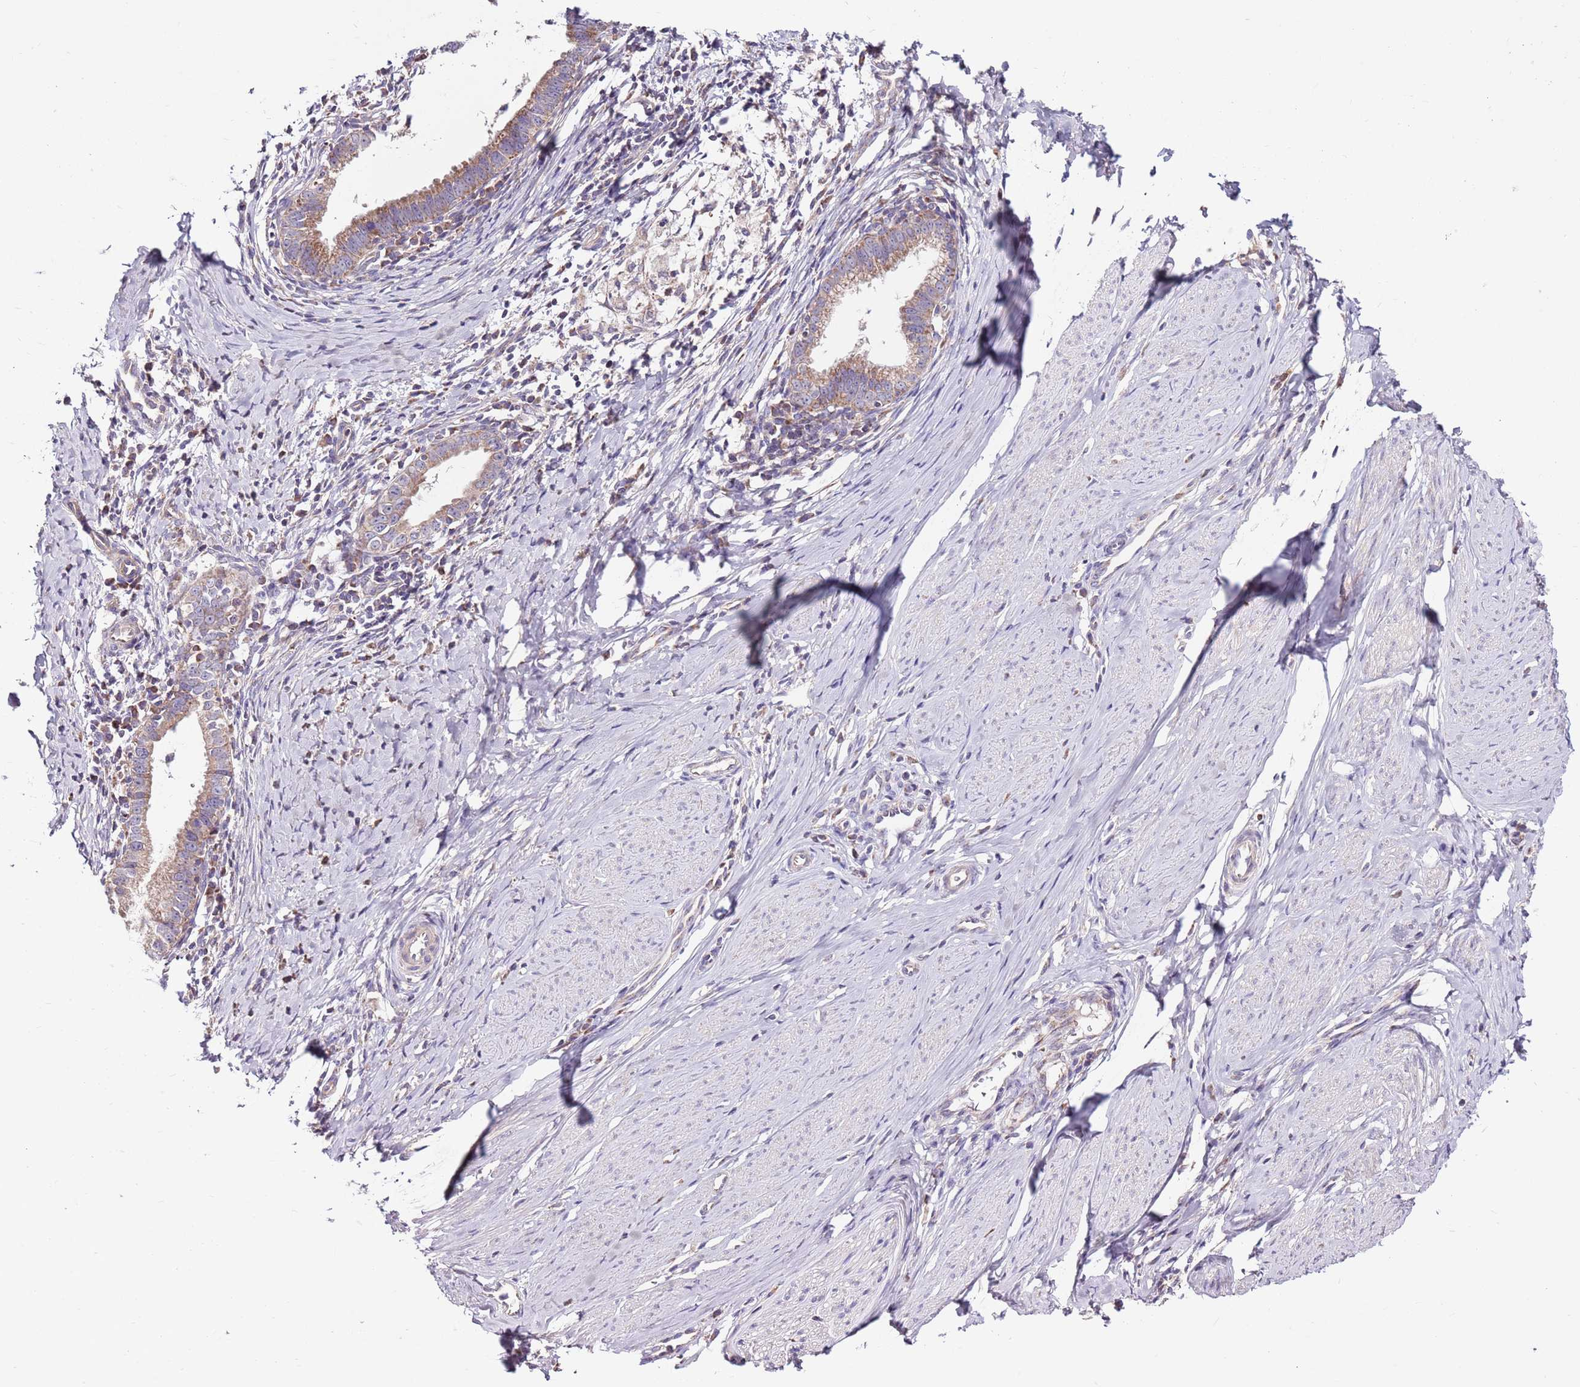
{"staining": {"intensity": "moderate", "quantity": ">75%", "location": "cytoplasmic/membranous"}, "tissue": "cervical cancer", "cell_type": "Tumor cells", "image_type": "cancer", "snomed": [{"axis": "morphology", "description": "Adenocarcinoma, NOS"}, {"axis": "topography", "description": "Cervix"}], "caption": "The immunohistochemical stain highlights moderate cytoplasmic/membranous staining in tumor cells of cervical adenocarcinoma tissue. (Brightfield microscopy of DAB IHC at high magnification).", "gene": "SMG1", "patient": {"sex": "female", "age": 36}}